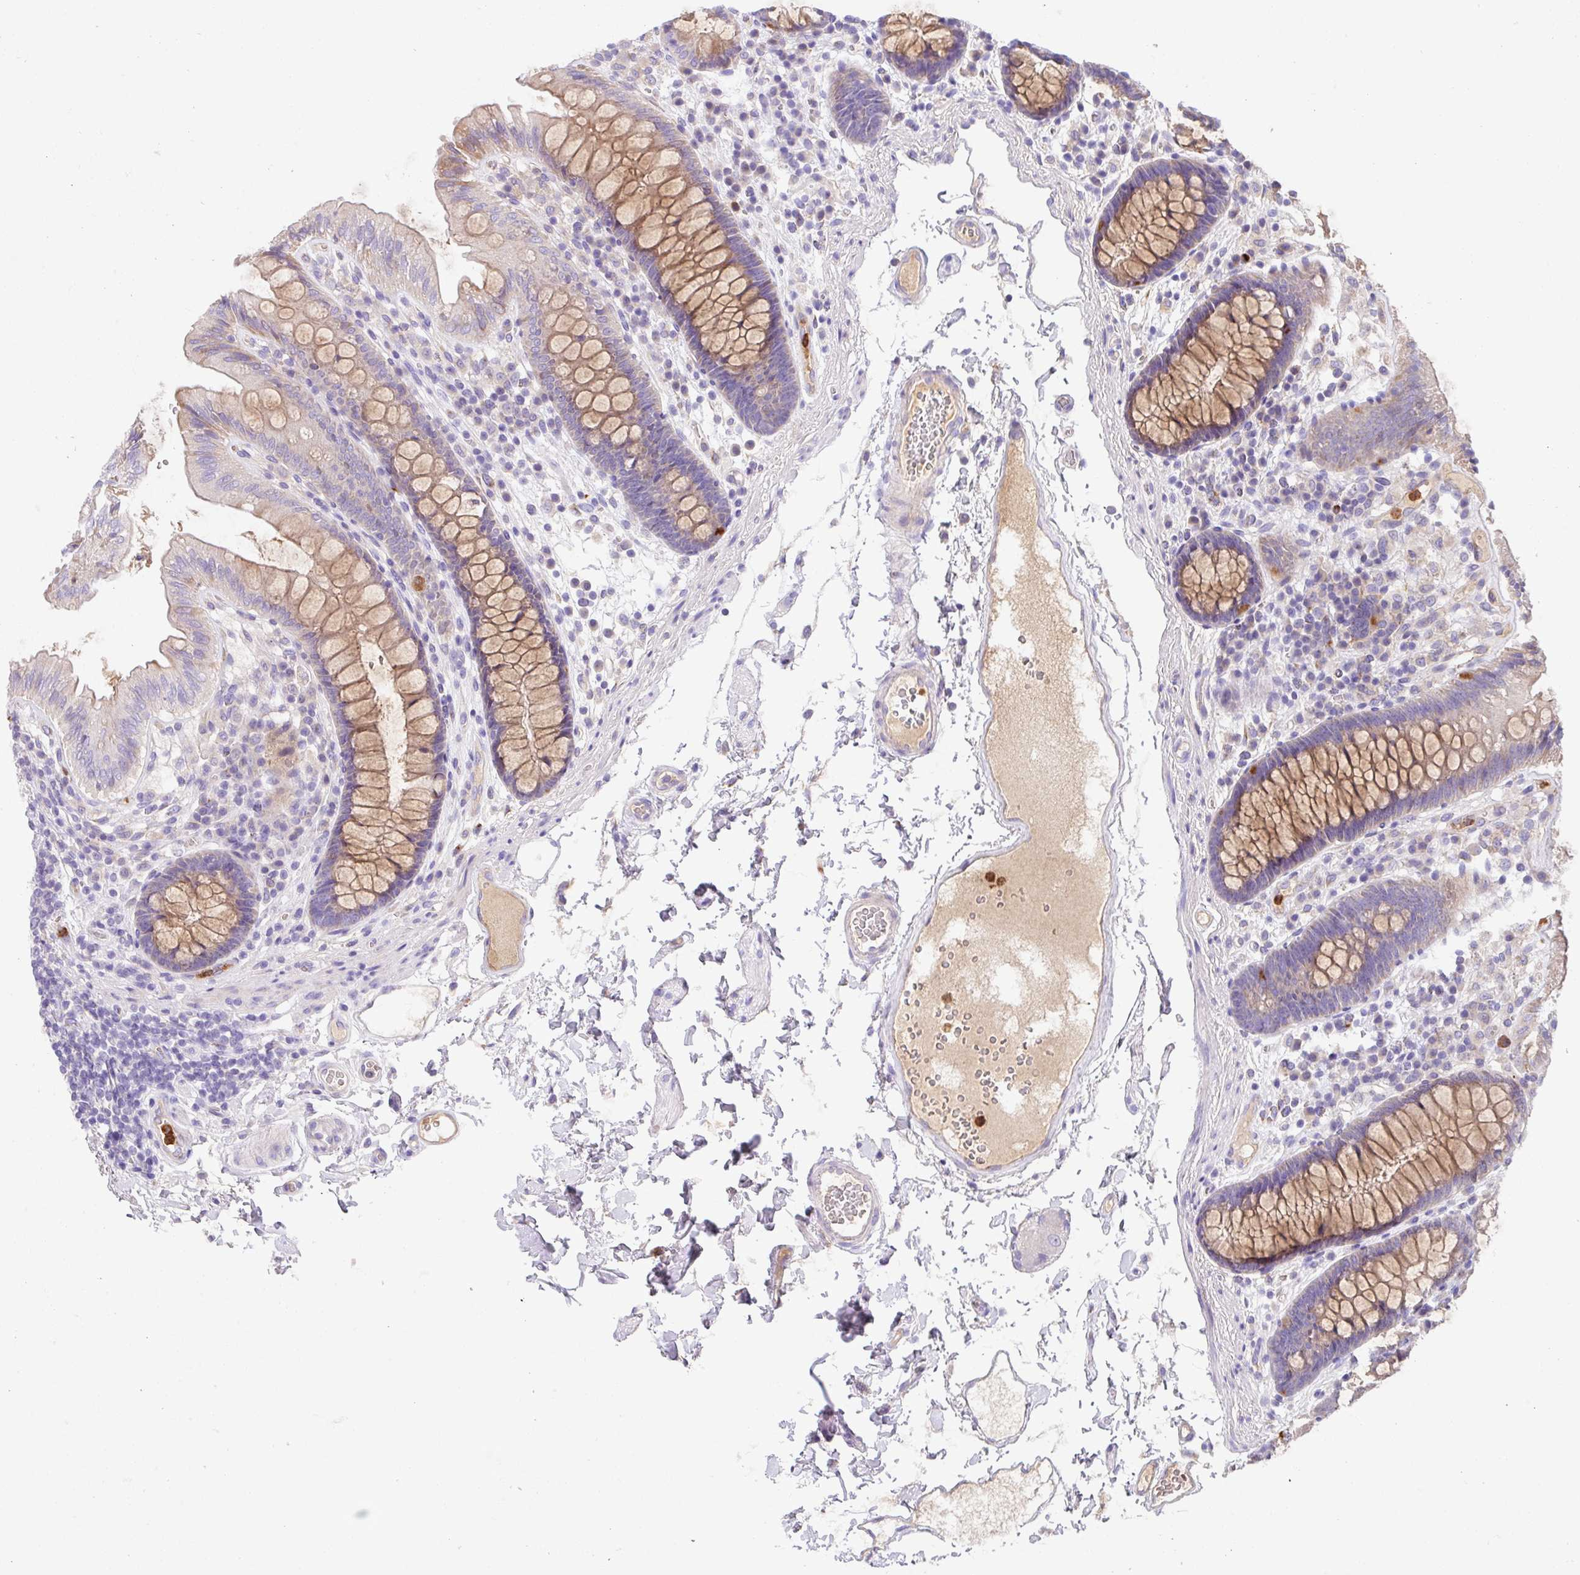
{"staining": {"intensity": "negative", "quantity": "none", "location": "none"}, "tissue": "colon", "cell_type": "Endothelial cells", "image_type": "normal", "snomed": [{"axis": "morphology", "description": "Normal tissue, NOS"}, {"axis": "topography", "description": "Colon"}], "caption": "Immunohistochemical staining of unremarkable human colon reveals no significant positivity in endothelial cells. (Immunohistochemistry (ihc), brightfield microscopy, high magnification).", "gene": "CRISP3", "patient": {"sex": "male", "age": 84}}